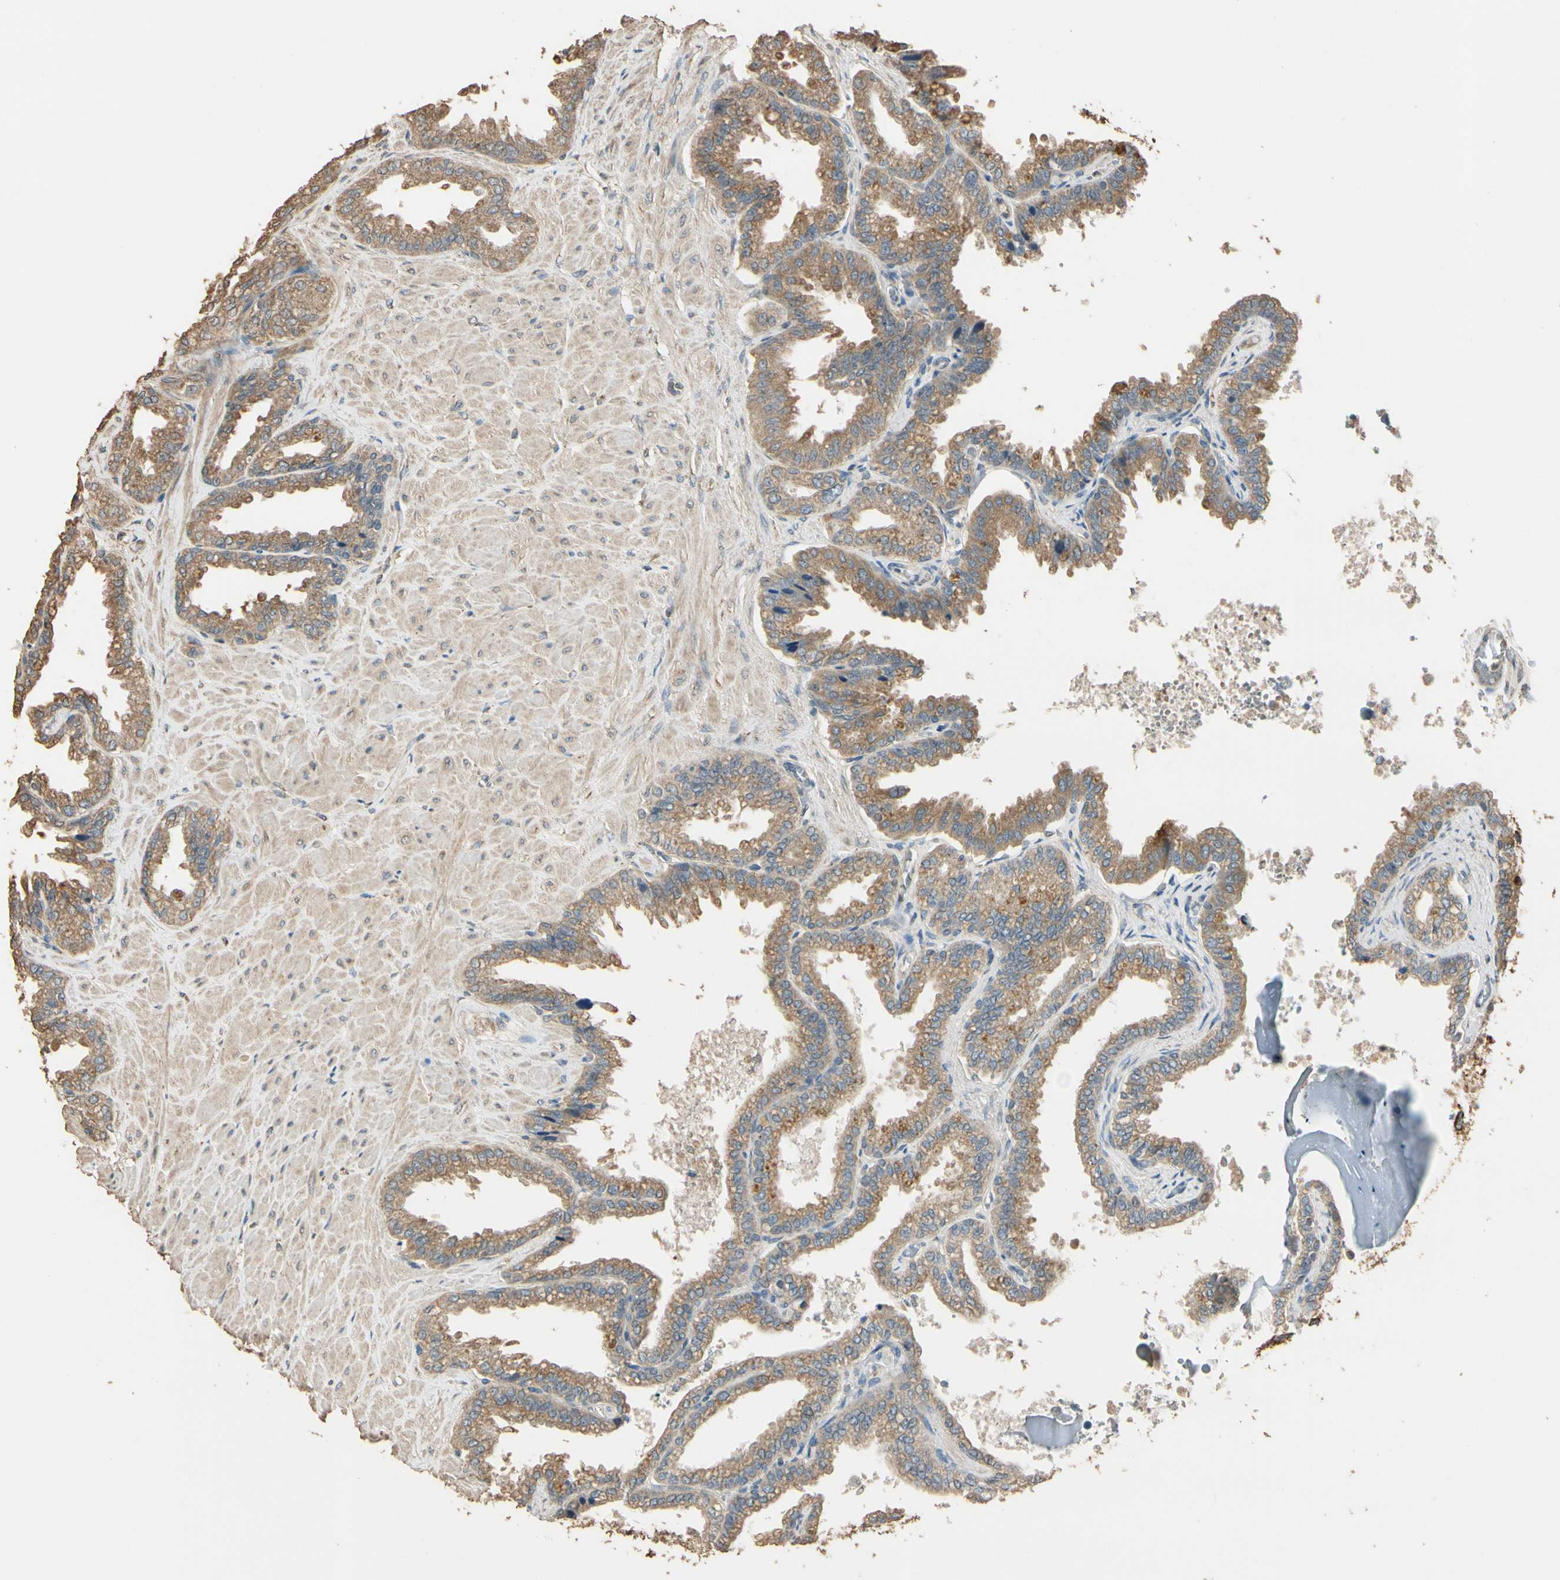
{"staining": {"intensity": "moderate", "quantity": ">75%", "location": "cytoplasmic/membranous"}, "tissue": "seminal vesicle", "cell_type": "Glandular cells", "image_type": "normal", "snomed": [{"axis": "morphology", "description": "Normal tissue, NOS"}, {"axis": "topography", "description": "Seminal veicle"}], "caption": "Benign seminal vesicle reveals moderate cytoplasmic/membranous staining in about >75% of glandular cells.", "gene": "STX18", "patient": {"sex": "male", "age": 46}}